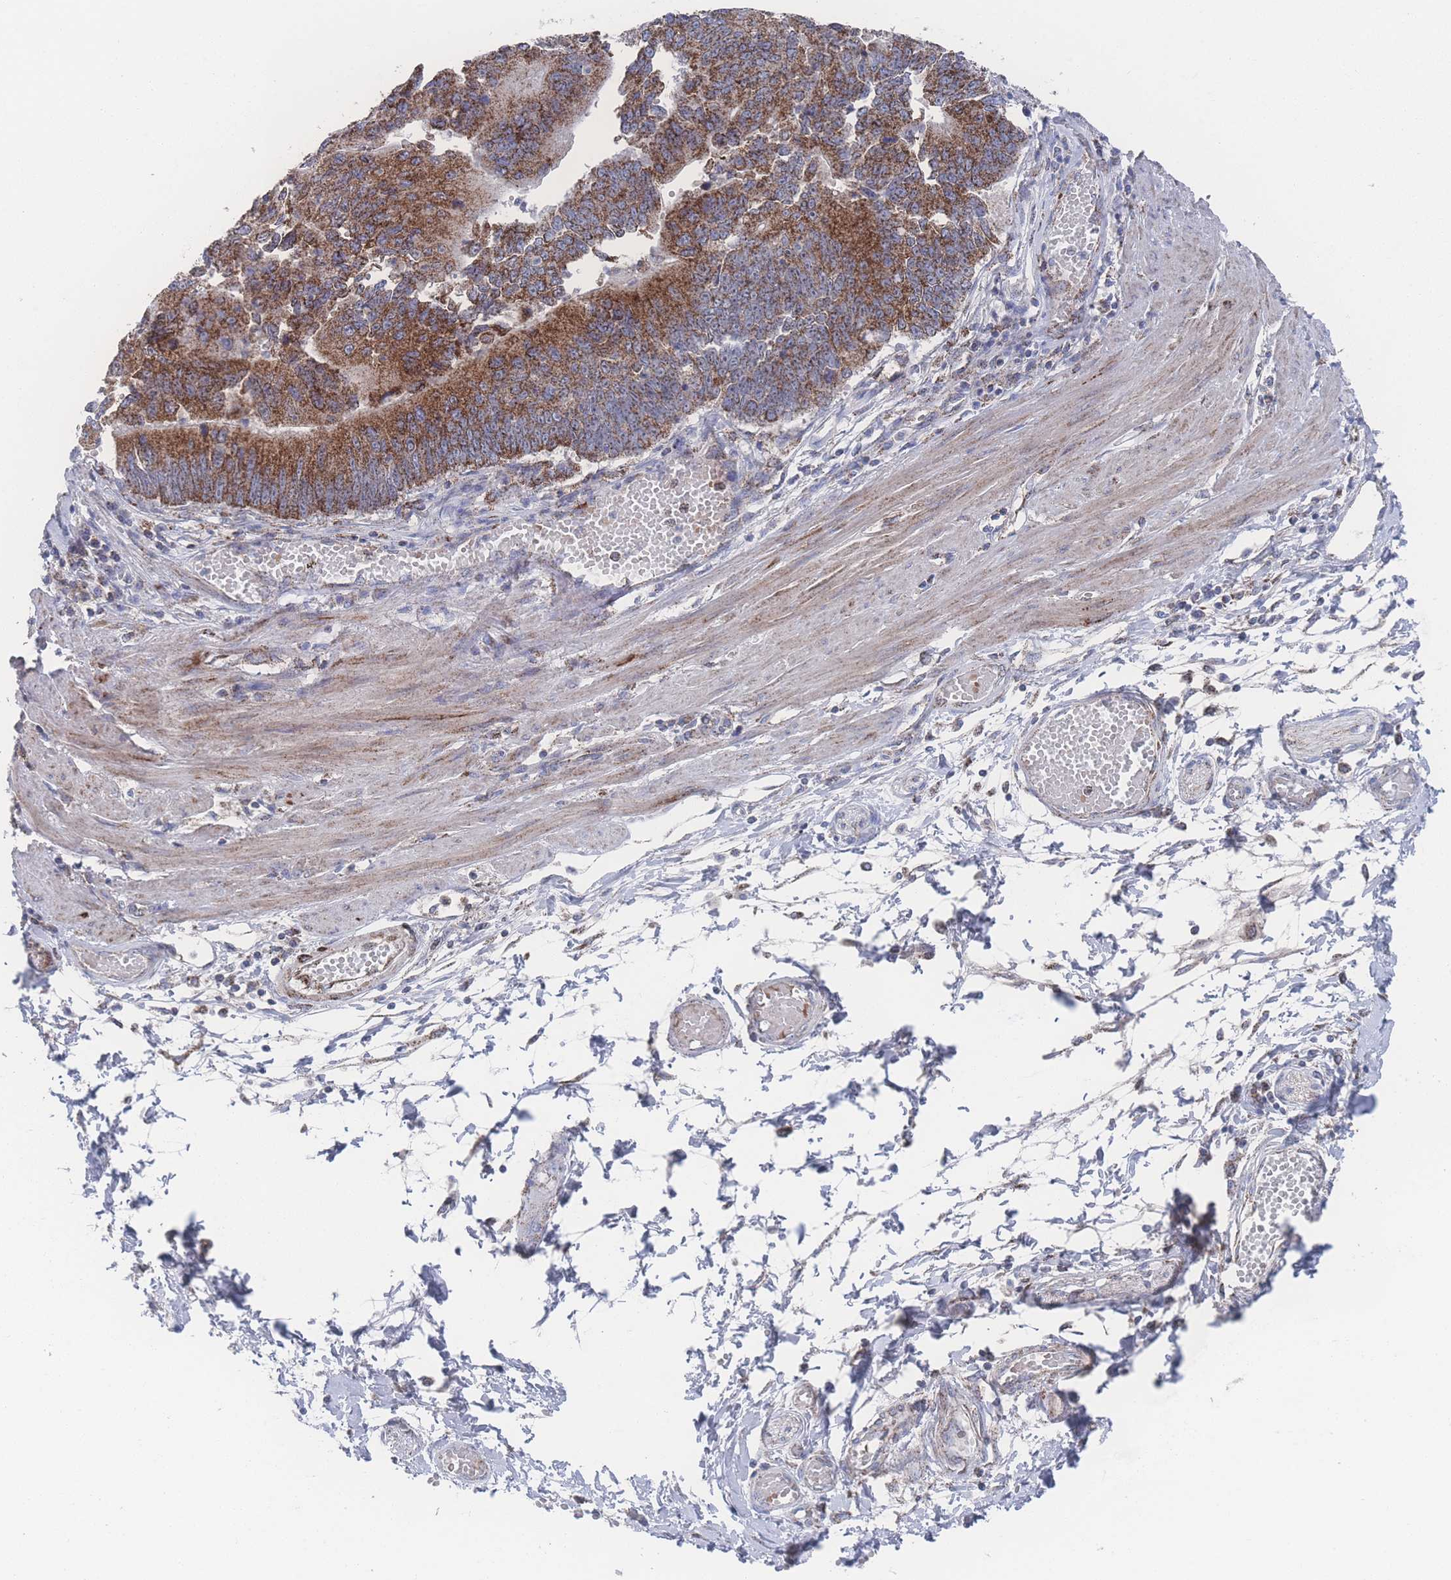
{"staining": {"intensity": "strong", "quantity": ">75%", "location": "cytoplasmic/membranous"}, "tissue": "stomach cancer", "cell_type": "Tumor cells", "image_type": "cancer", "snomed": [{"axis": "morphology", "description": "Adenocarcinoma, NOS"}, {"axis": "topography", "description": "Stomach"}], "caption": "Immunohistochemical staining of human stomach cancer (adenocarcinoma) displays high levels of strong cytoplasmic/membranous staining in about >75% of tumor cells.", "gene": "PEX14", "patient": {"sex": "male", "age": 59}}